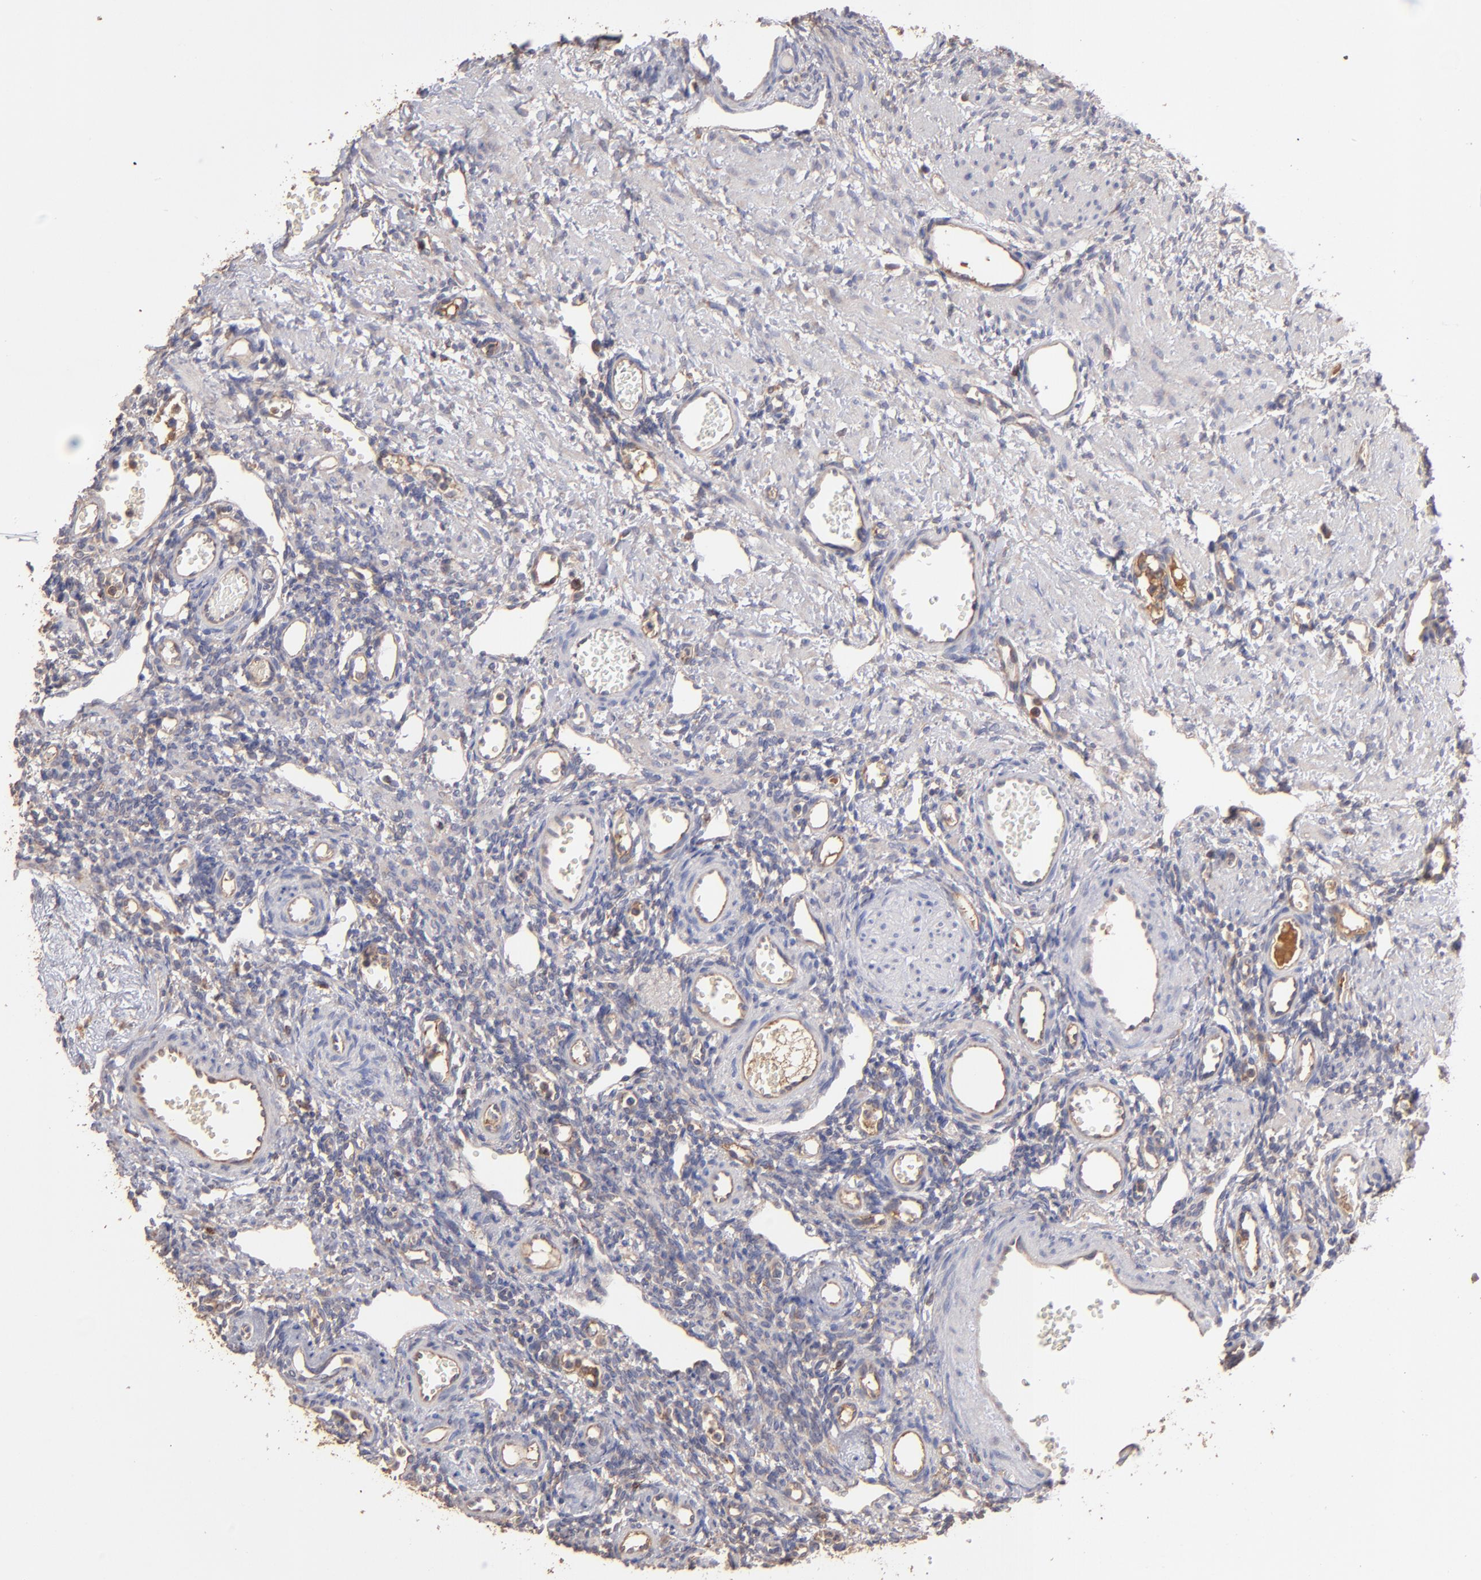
{"staining": {"intensity": "moderate", "quantity": ">75%", "location": "cytoplasmic/membranous"}, "tissue": "ovary", "cell_type": "Follicle cells", "image_type": "normal", "snomed": [{"axis": "morphology", "description": "Normal tissue, NOS"}, {"axis": "topography", "description": "Ovary"}], "caption": "This photomicrograph demonstrates unremarkable ovary stained with immunohistochemistry (IHC) to label a protein in brown. The cytoplasmic/membranous of follicle cells show moderate positivity for the protein. Nuclei are counter-stained blue.", "gene": "NFKBIE", "patient": {"sex": "female", "age": 33}}